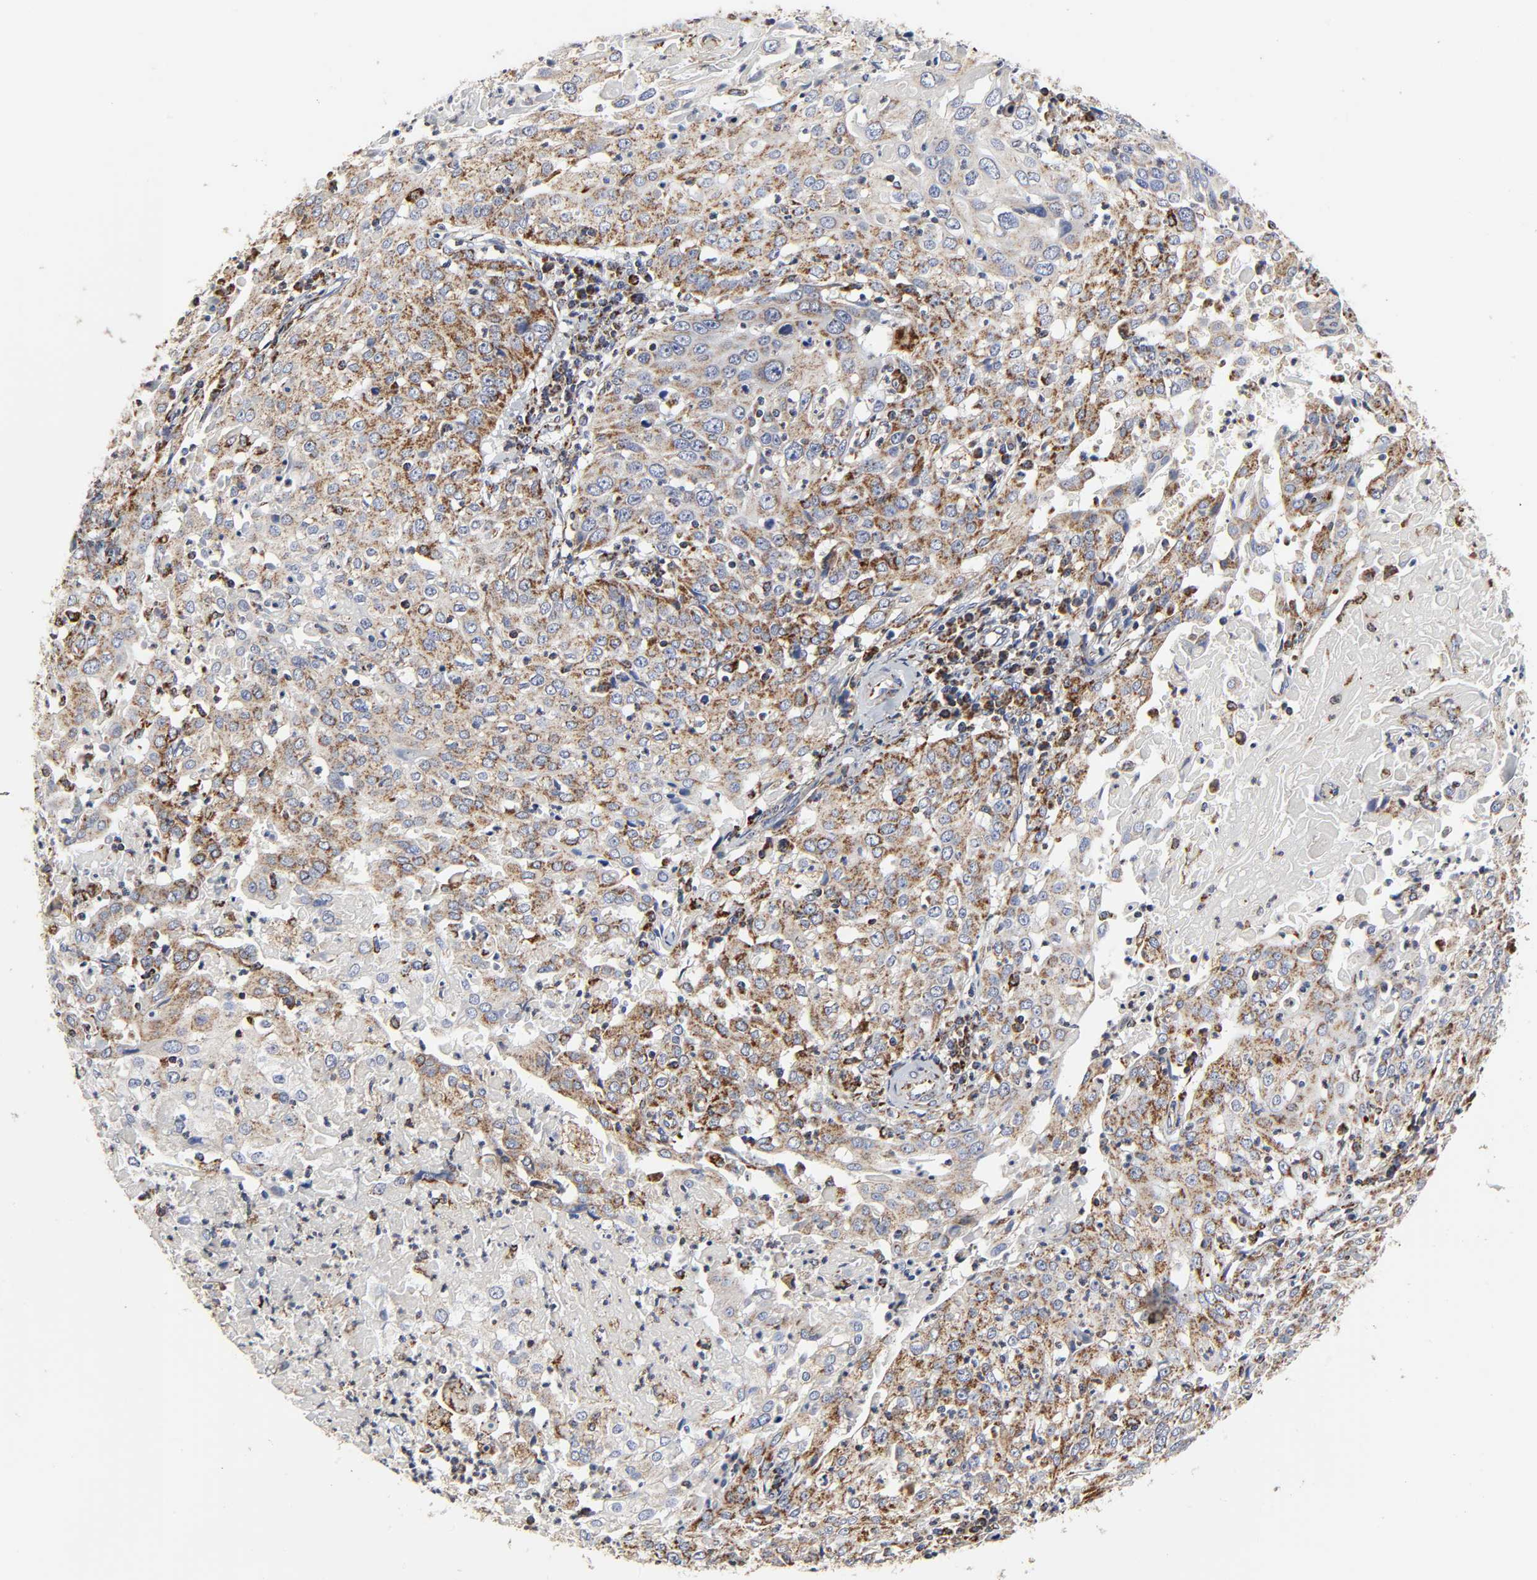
{"staining": {"intensity": "moderate", "quantity": ">75%", "location": "cytoplasmic/membranous"}, "tissue": "cervical cancer", "cell_type": "Tumor cells", "image_type": "cancer", "snomed": [{"axis": "morphology", "description": "Squamous cell carcinoma, NOS"}, {"axis": "topography", "description": "Cervix"}], "caption": "Cervical cancer tissue displays moderate cytoplasmic/membranous positivity in about >75% of tumor cells", "gene": "COX6B1", "patient": {"sex": "female", "age": 39}}